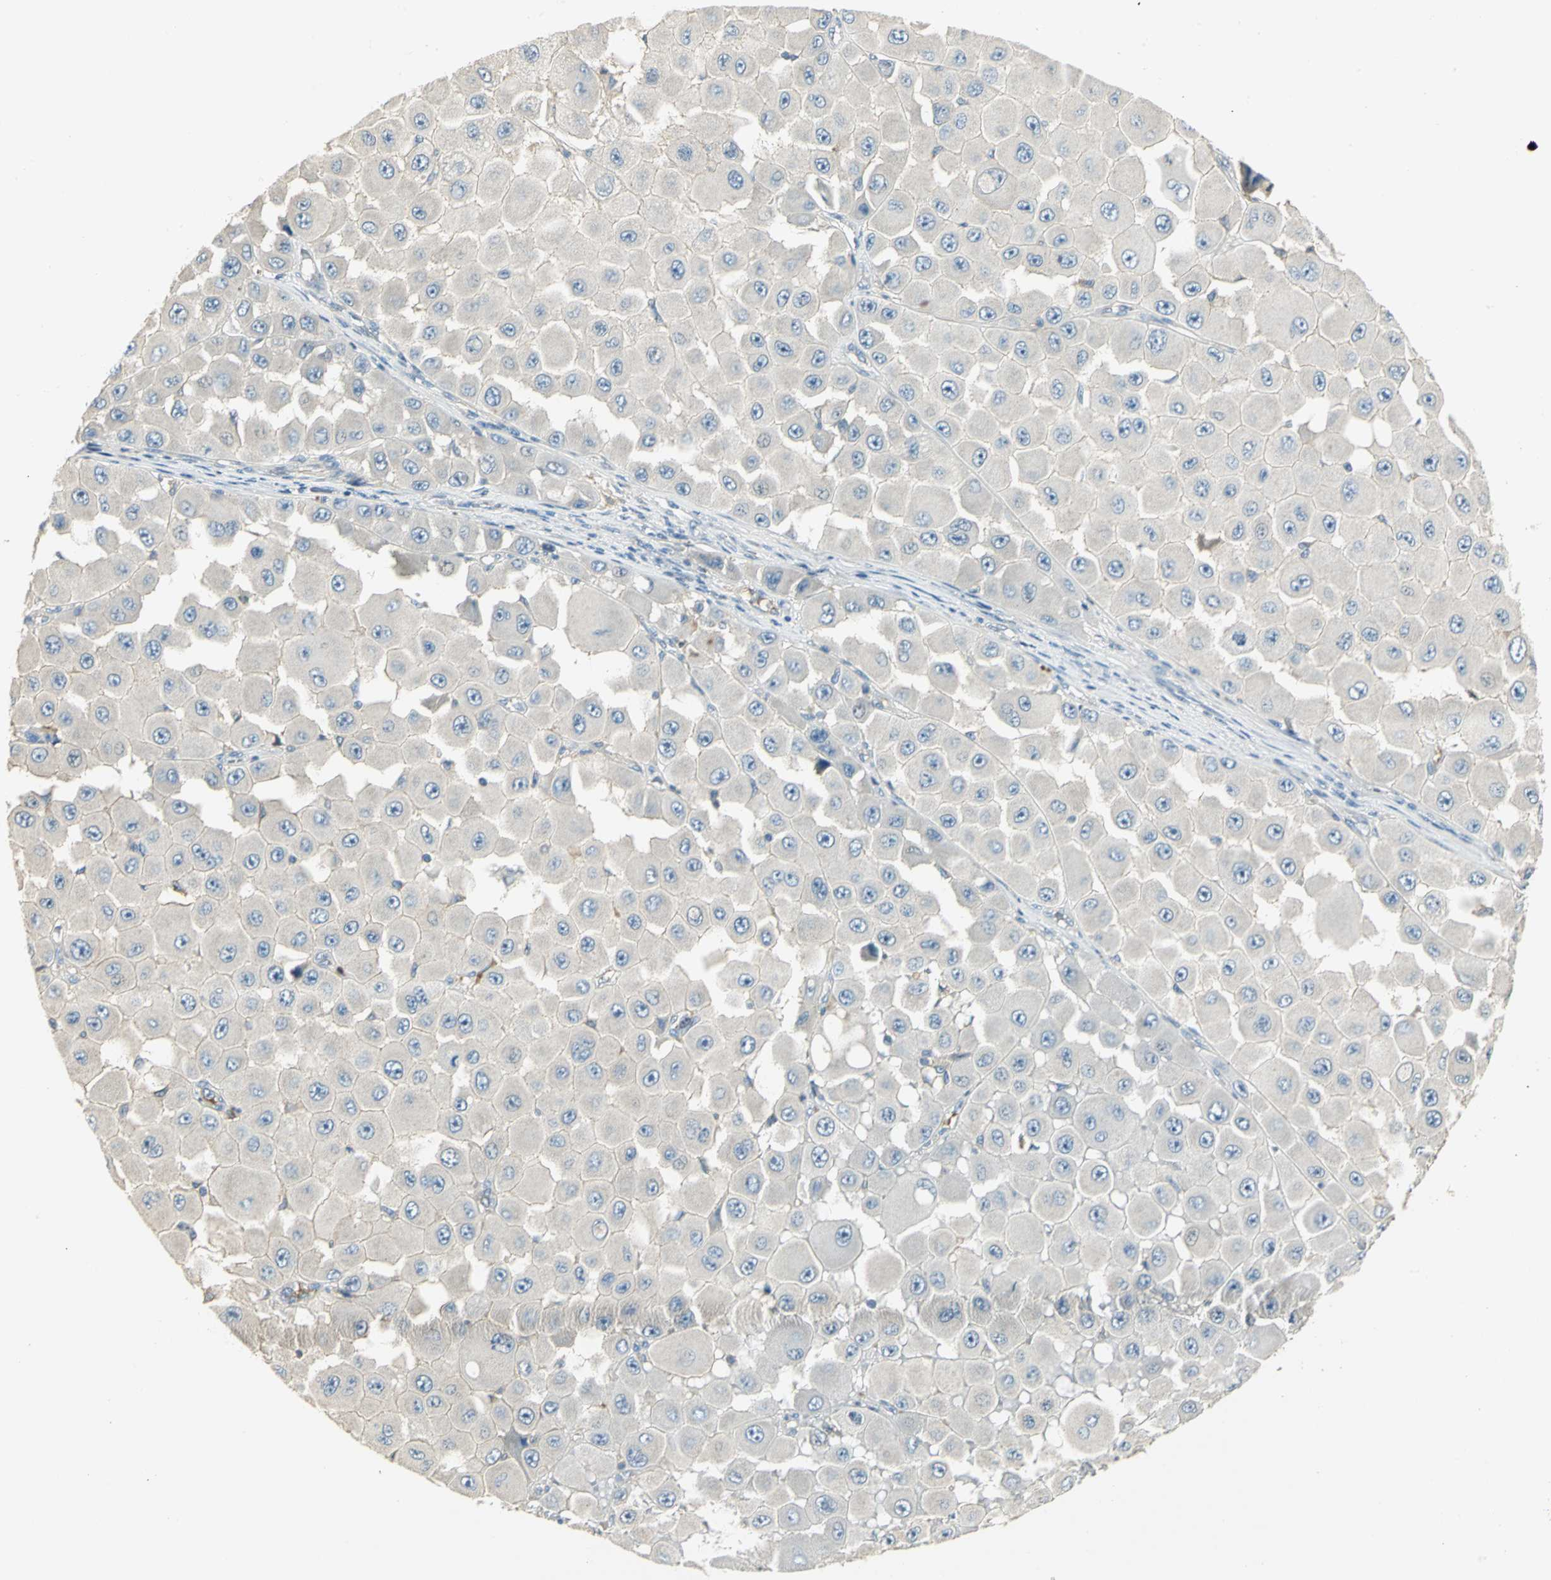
{"staining": {"intensity": "negative", "quantity": "none", "location": "none"}, "tissue": "melanoma", "cell_type": "Tumor cells", "image_type": "cancer", "snomed": [{"axis": "morphology", "description": "Malignant melanoma, NOS"}, {"axis": "topography", "description": "Skin"}], "caption": "Tumor cells show no significant protein expression in melanoma.", "gene": "PROC", "patient": {"sex": "female", "age": 81}}